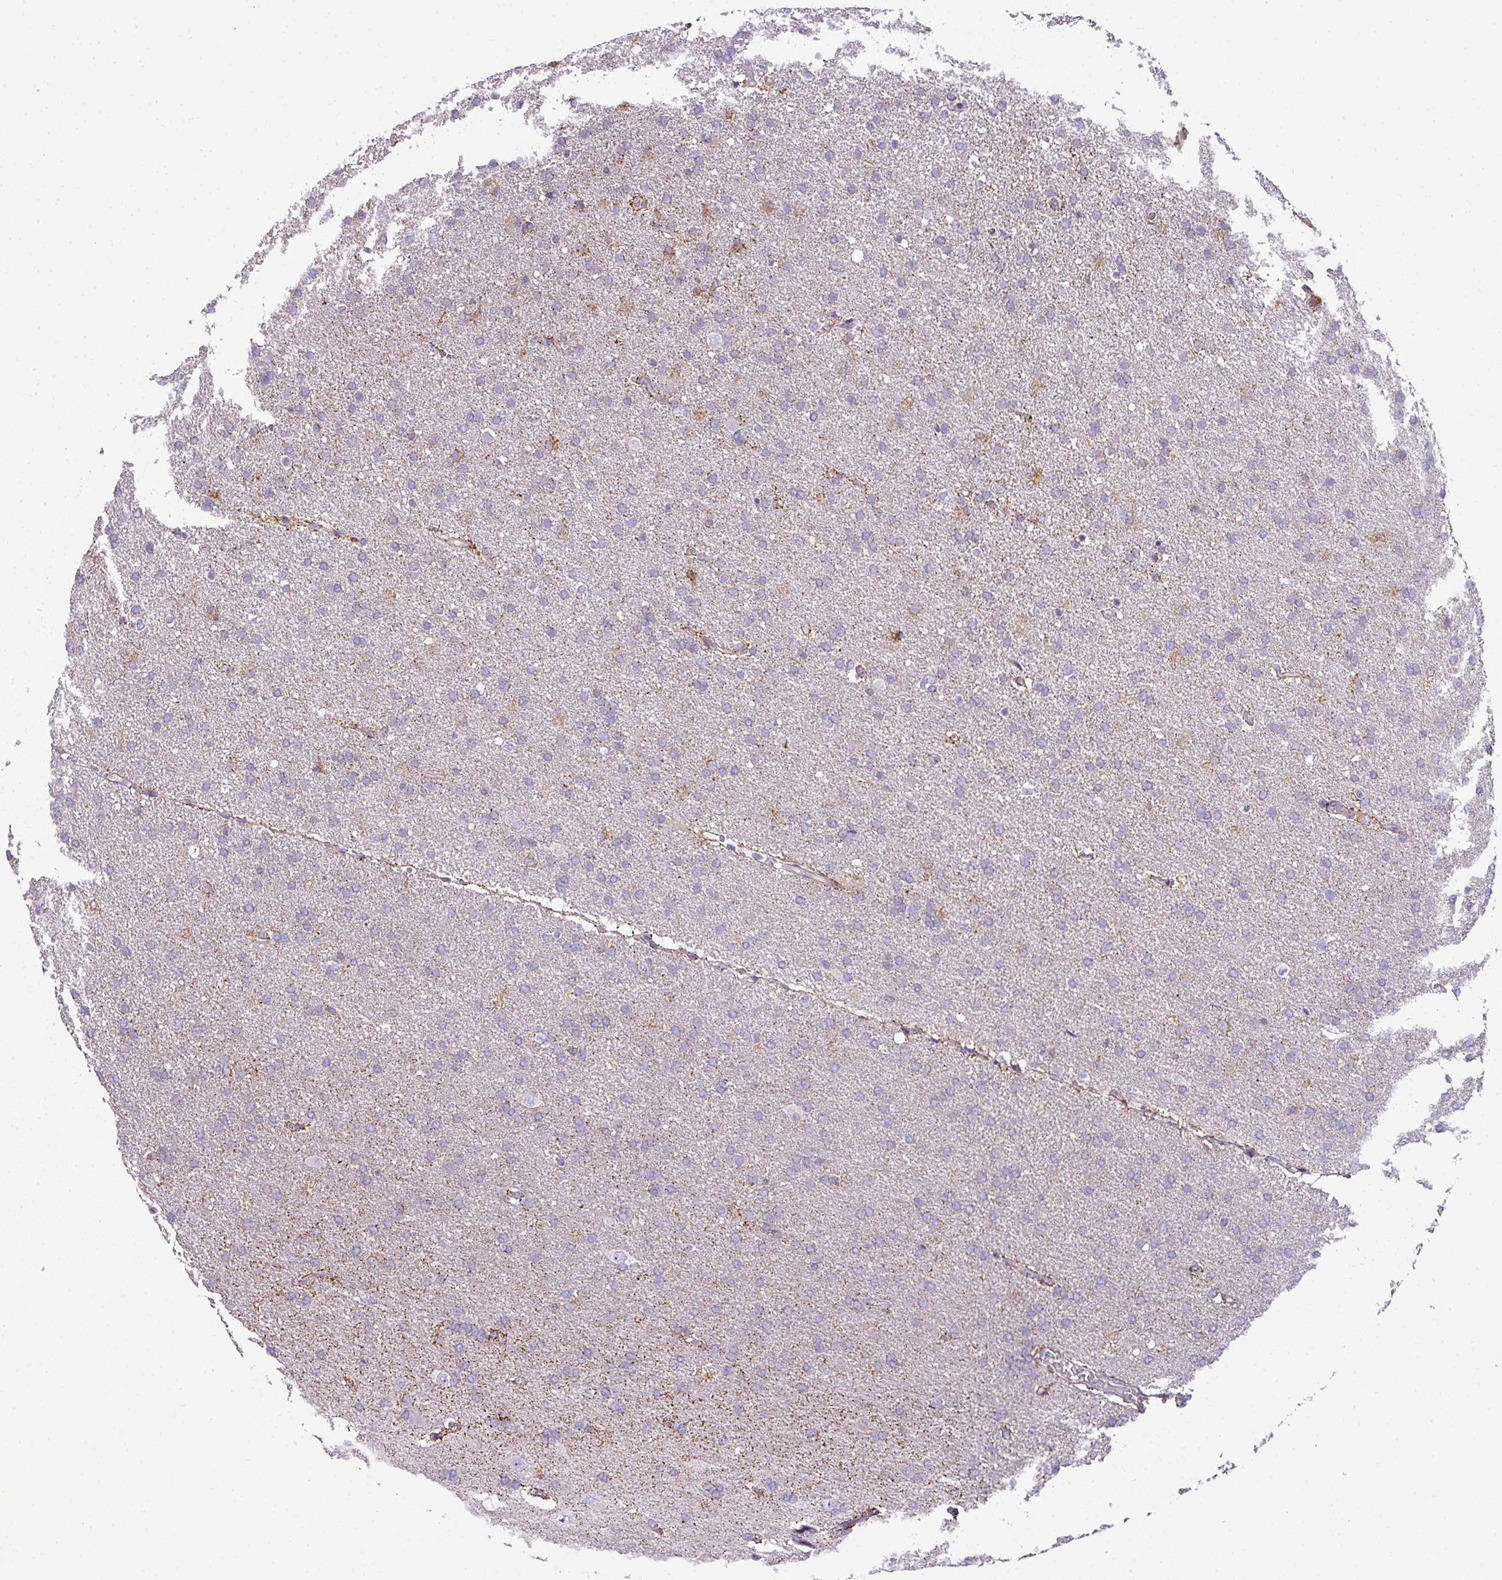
{"staining": {"intensity": "moderate", "quantity": "<25%", "location": "cytoplasmic/membranous"}, "tissue": "glioma", "cell_type": "Tumor cells", "image_type": "cancer", "snomed": [{"axis": "morphology", "description": "Glioma, malignant, High grade"}, {"axis": "topography", "description": "Brain"}], "caption": "A brown stain shows moderate cytoplasmic/membranous positivity of a protein in human glioma tumor cells. The staining is performed using DAB brown chromogen to label protein expression. The nuclei are counter-stained blue using hematoxylin.", "gene": "STAT5A", "patient": {"sex": "male", "age": 72}}